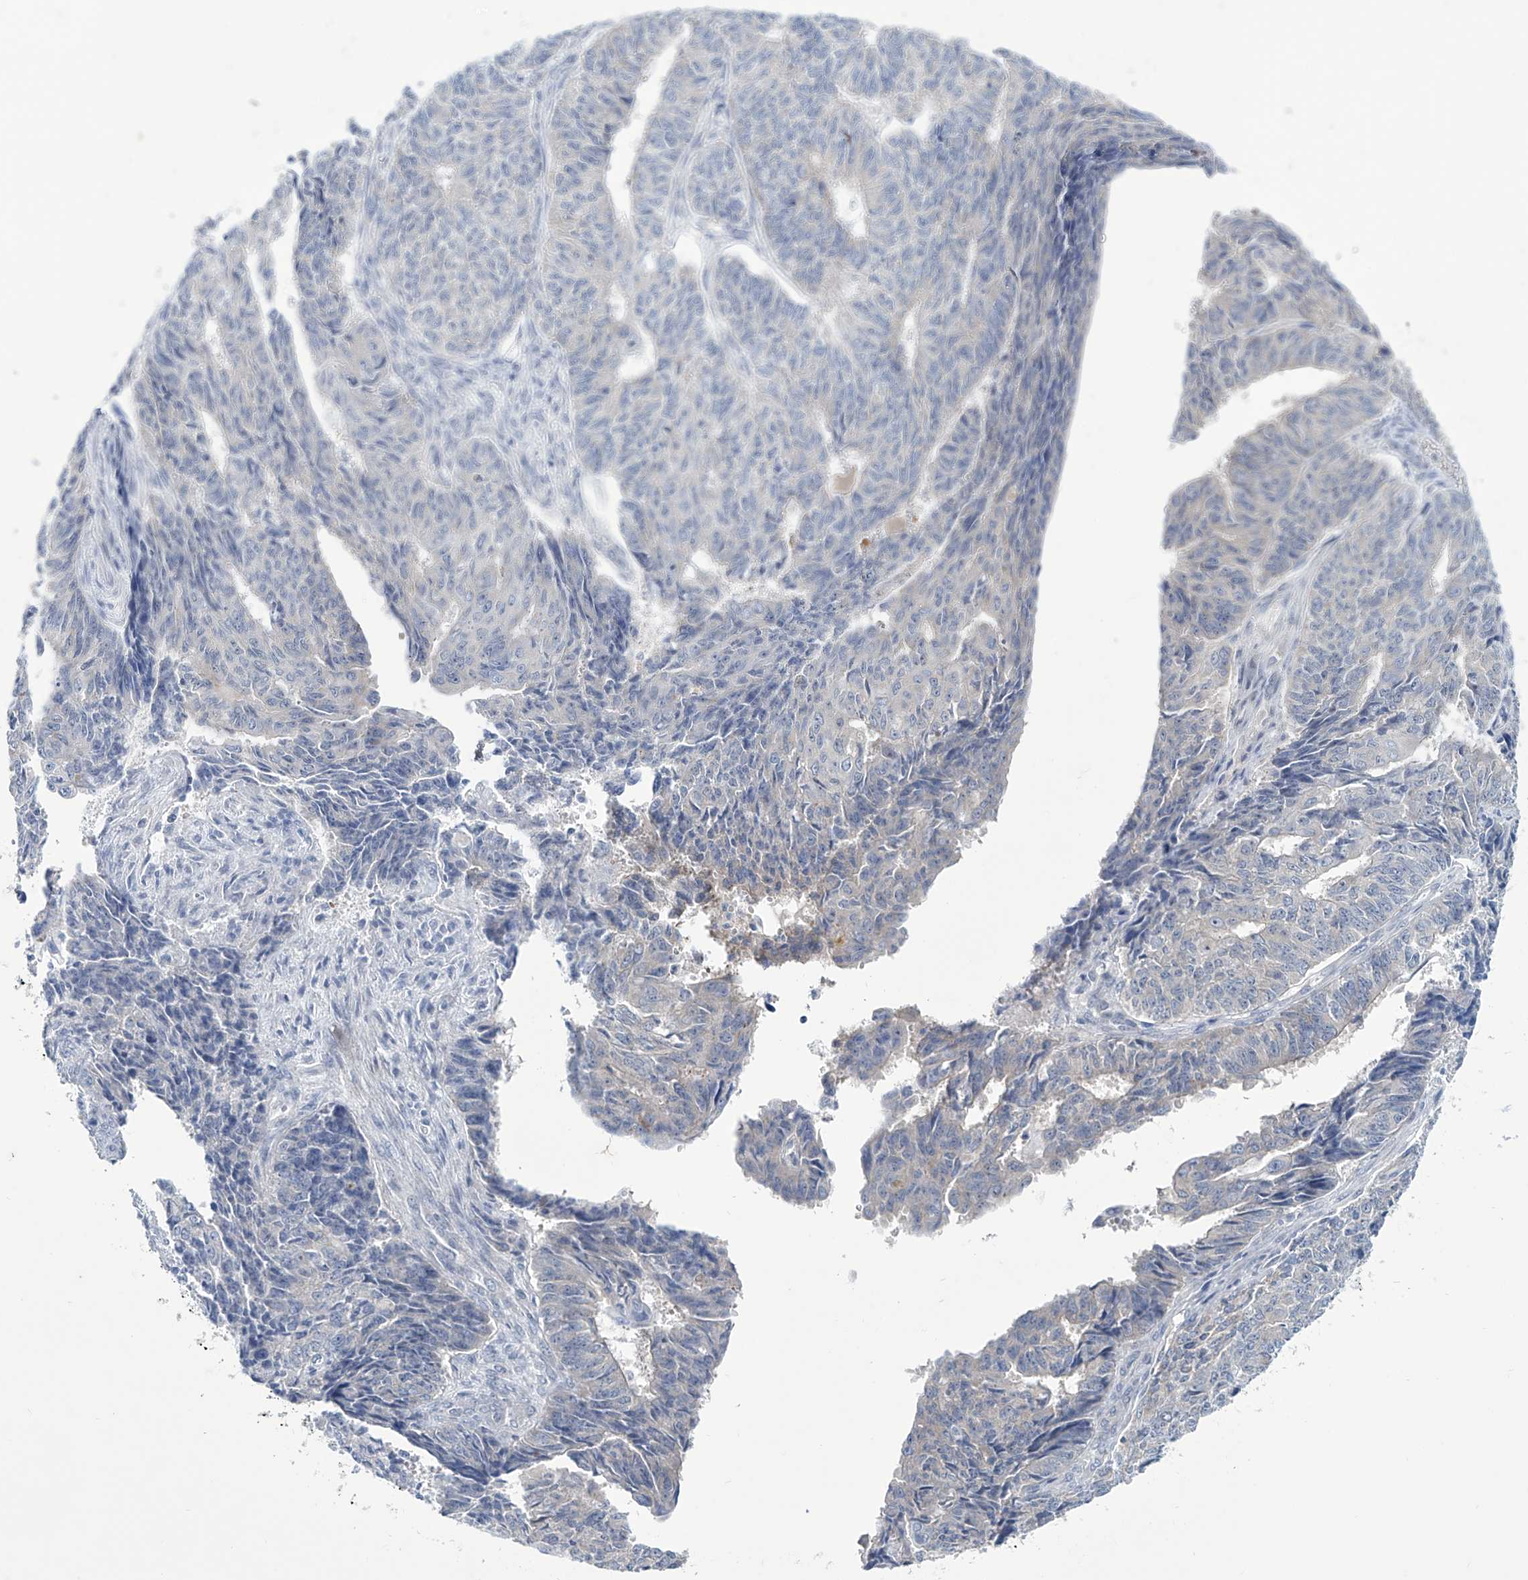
{"staining": {"intensity": "negative", "quantity": "none", "location": "none"}, "tissue": "endometrial cancer", "cell_type": "Tumor cells", "image_type": "cancer", "snomed": [{"axis": "morphology", "description": "Adenocarcinoma, NOS"}, {"axis": "topography", "description": "Endometrium"}], "caption": "An IHC image of endometrial adenocarcinoma is shown. There is no staining in tumor cells of endometrial adenocarcinoma.", "gene": "TRIM60", "patient": {"sex": "female", "age": 32}}